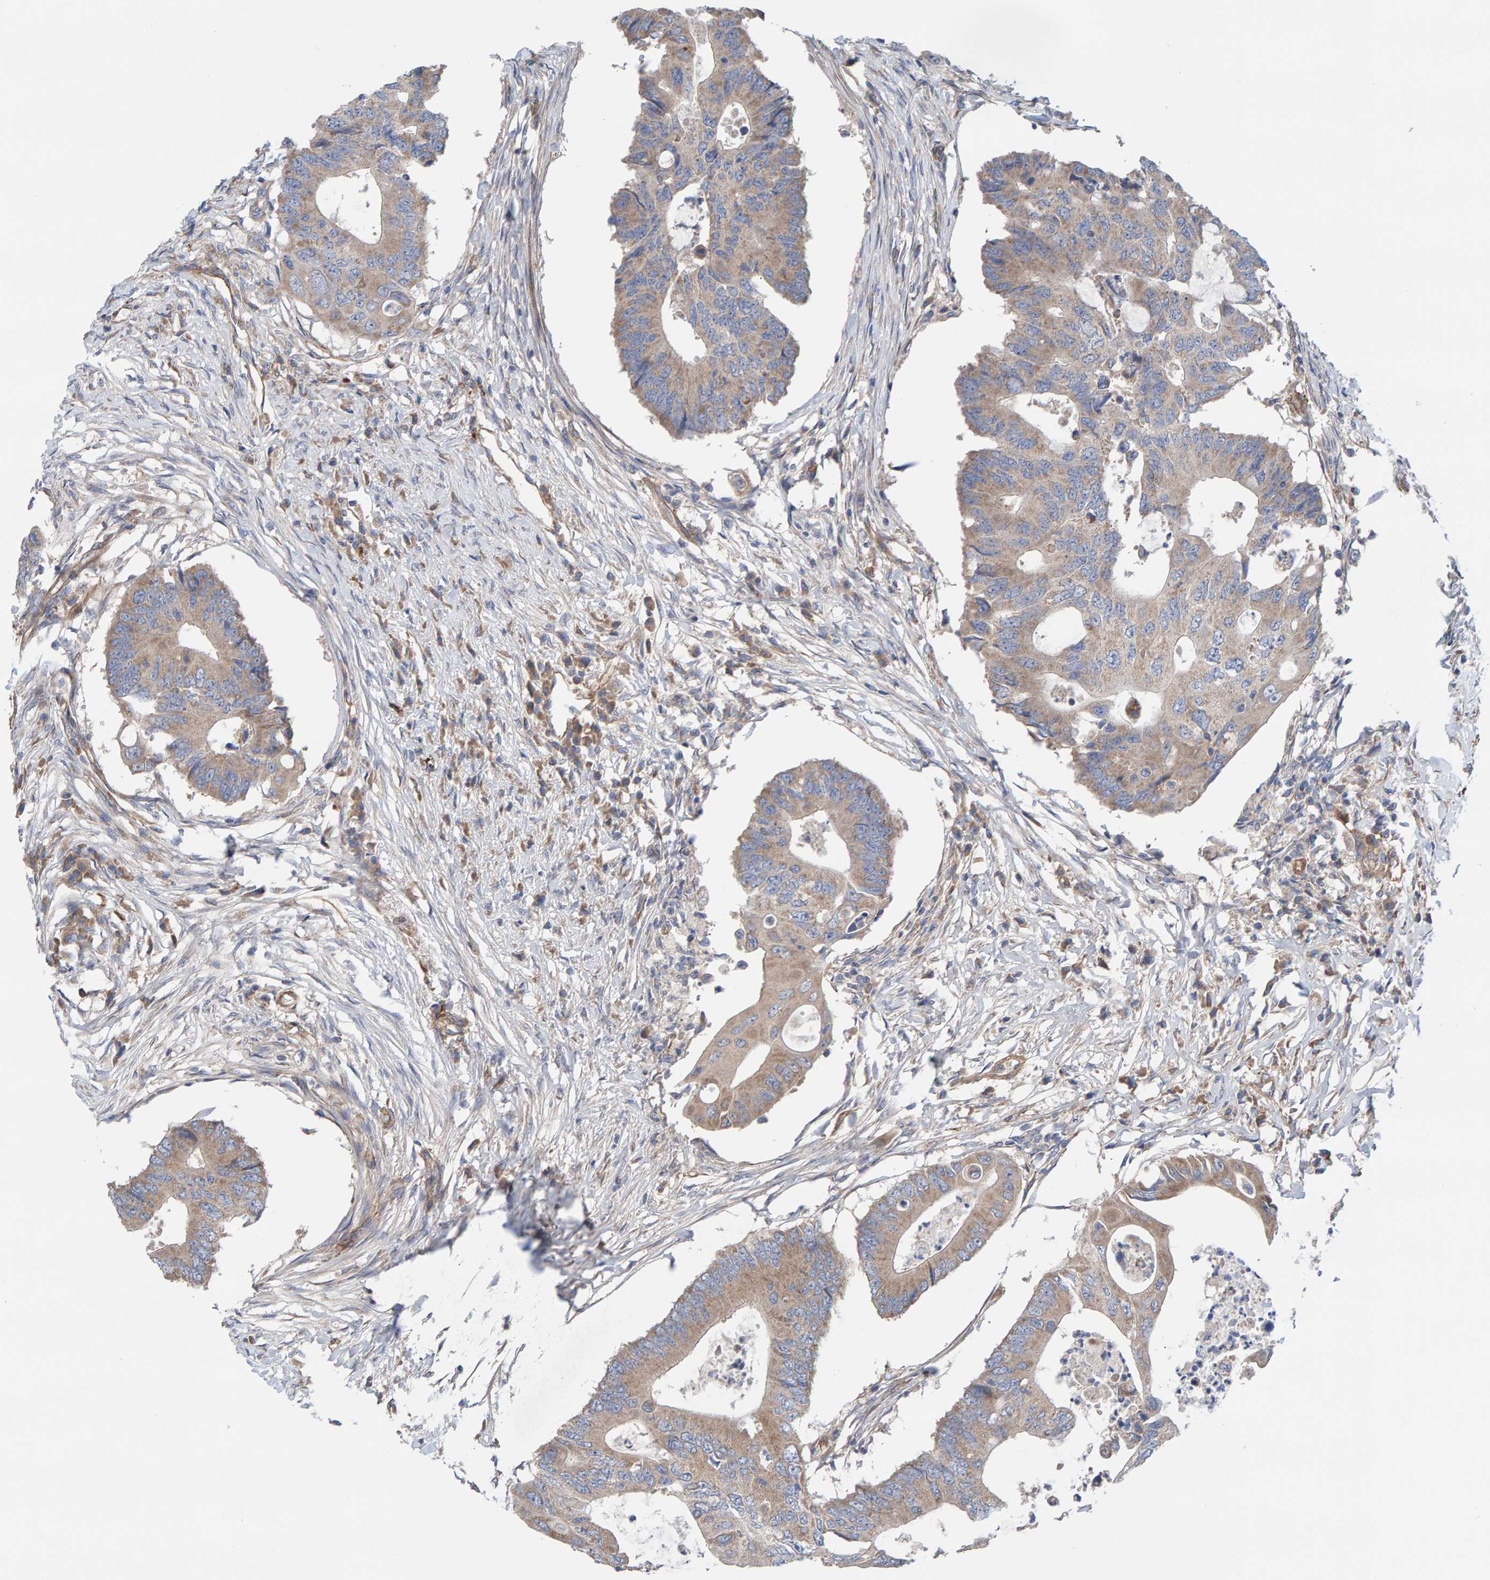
{"staining": {"intensity": "moderate", "quantity": "25%-75%", "location": "cytoplasmic/membranous"}, "tissue": "colorectal cancer", "cell_type": "Tumor cells", "image_type": "cancer", "snomed": [{"axis": "morphology", "description": "Adenocarcinoma, NOS"}, {"axis": "topography", "description": "Colon"}], "caption": "Colorectal adenocarcinoma was stained to show a protein in brown. There is medium levels of moderate cytoplasmic/membranous positivity in approximately 25%-75% of tumor cells.", "gene": "CDK5RAP3", "patient": {"sex": "male", "age": 71}}